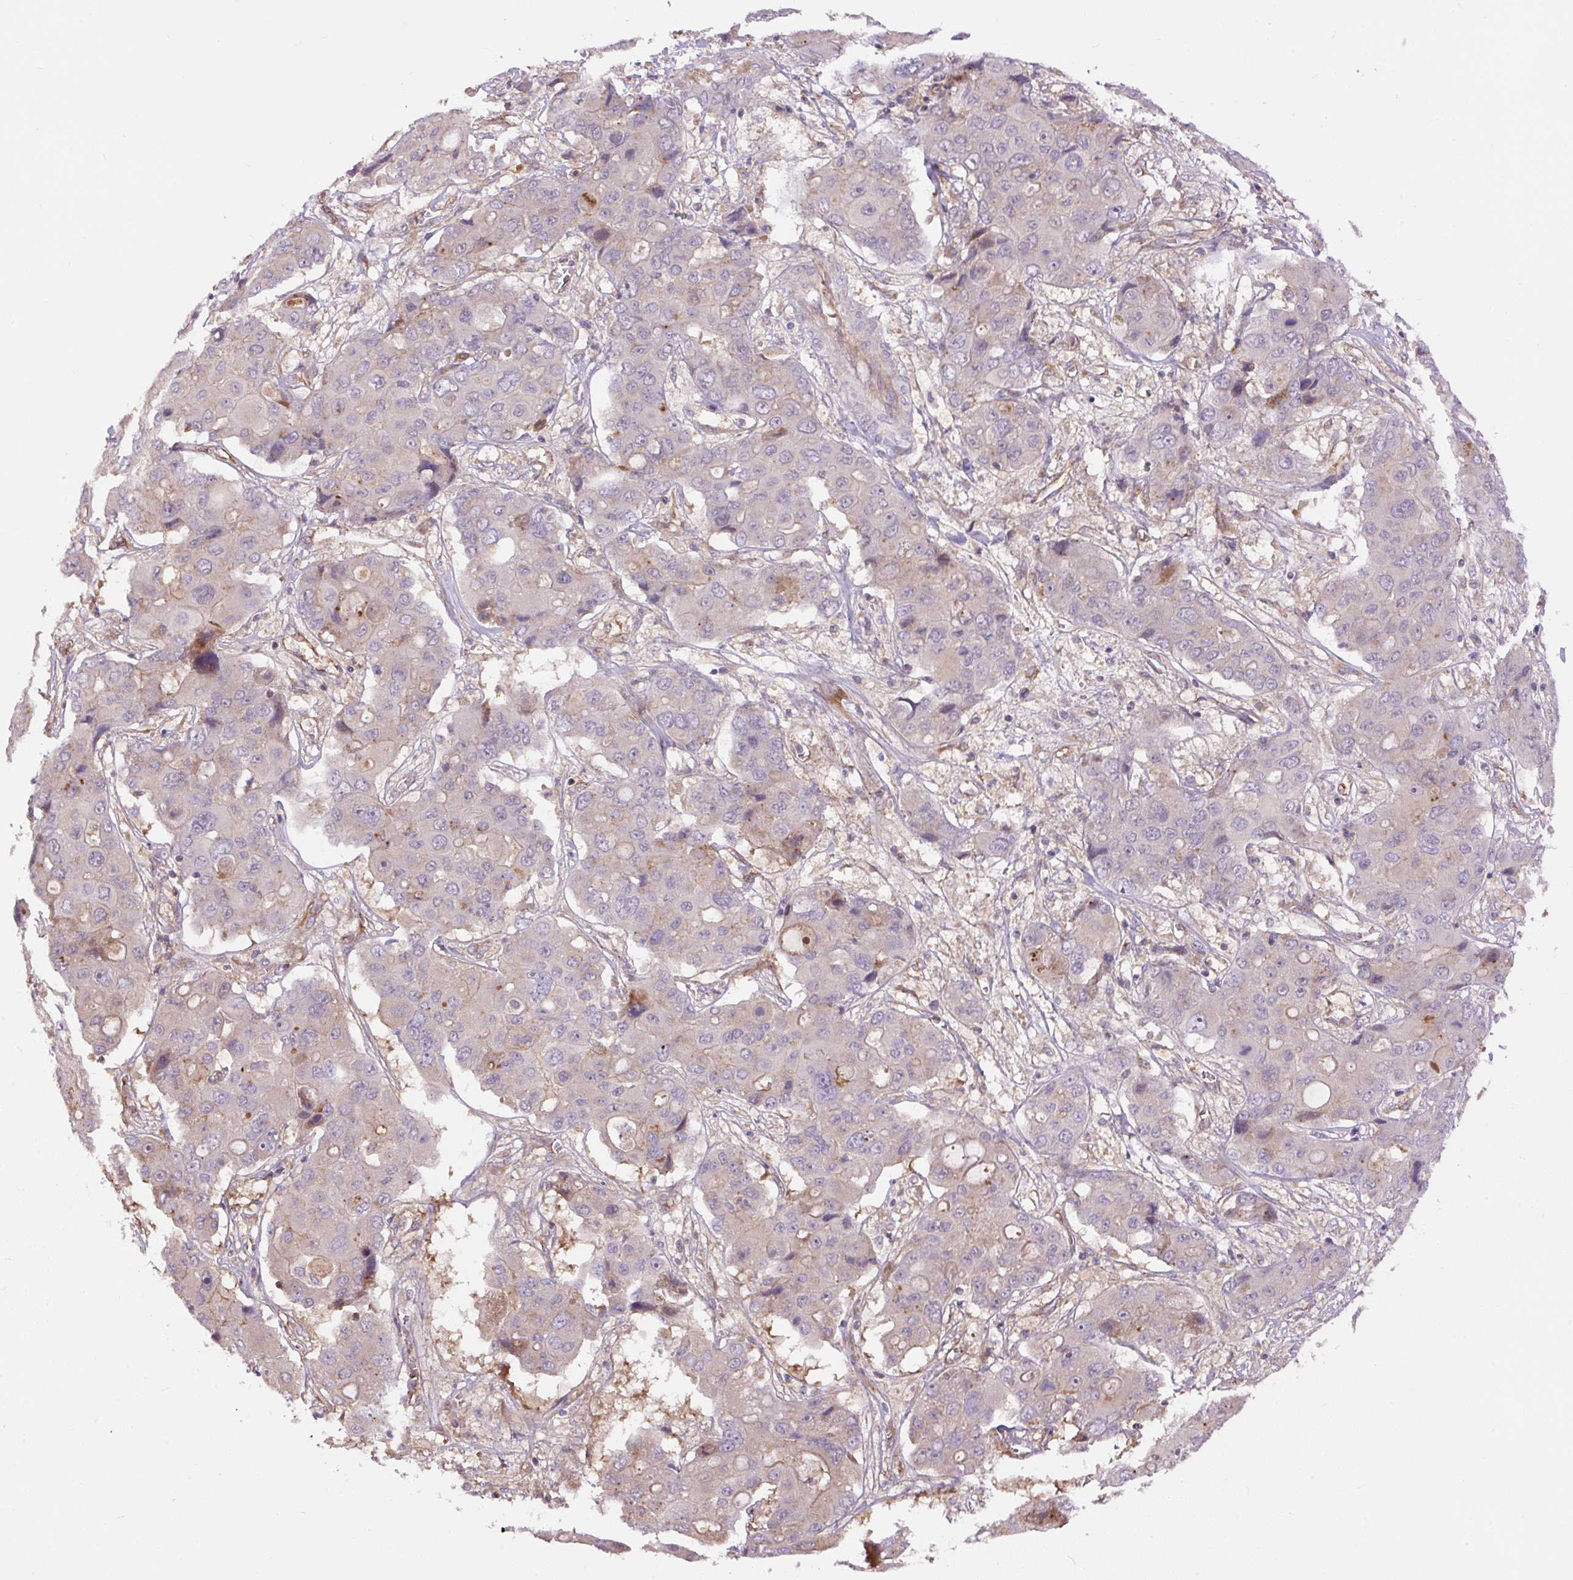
{"staining": {"intensity": "negative", "quantity": "none", "location": "none"}, "tissue": "liver cancer", "cell_type": "Tumor cells", "image_type": "cancer", "snomed": [{"axis": "morphology", "description": "Cholangiocarcinoma"}, {"axis": "topography", "description": "Liver"}], "caption": "Liver cancer was stained to show a protein in brown. There is no significant expression in tumor cells. Brightfield microscopy of immunohistochemistry (IHC) stained with DAB (3,3'-diaminobenzidine) (brown) and hematoxylin (blue), captured at high magnification.", "gene": "PPME1", "patient": {"sex": "male", "age": 67}}